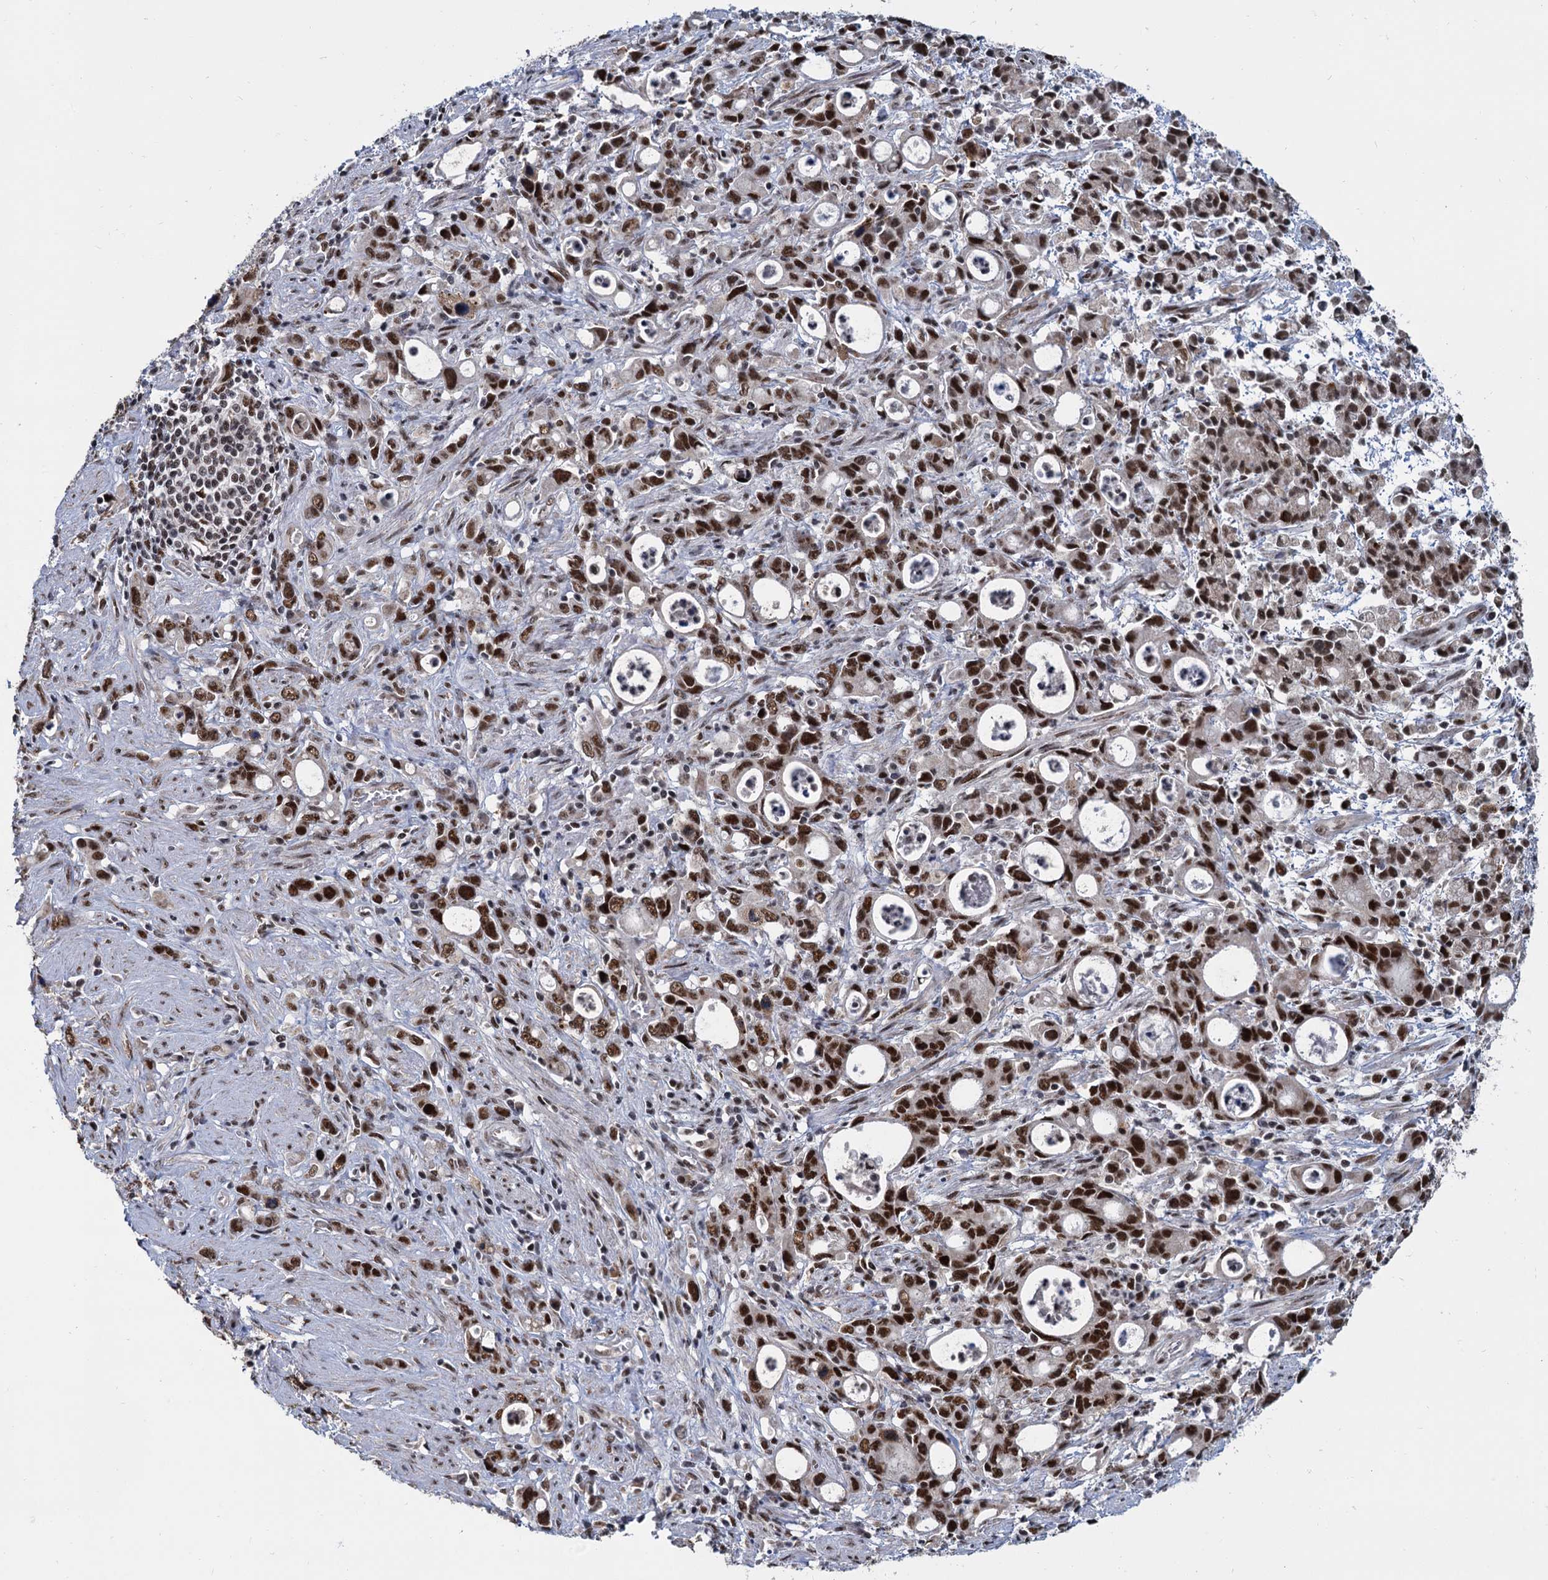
{"staining": {"intensity": "strong", "quantity": ">75%", "location": "nuclear"}, "tissue": "stomach cancer", "cell_type": "Tumor cells", "image_type": "cancer", "snomed": [{"axis": "morphology", "description": "Adenocarcinoma, NOS"}, {"axis": "topography", "description": "Stomach, lower"}], "caption": "Adenocarcinoma (stomach) stained with a protein marker demonstrates strong staining in tumor cells.", "gene": "WBP4", "patient": {"sex": "female", "age": 43}}